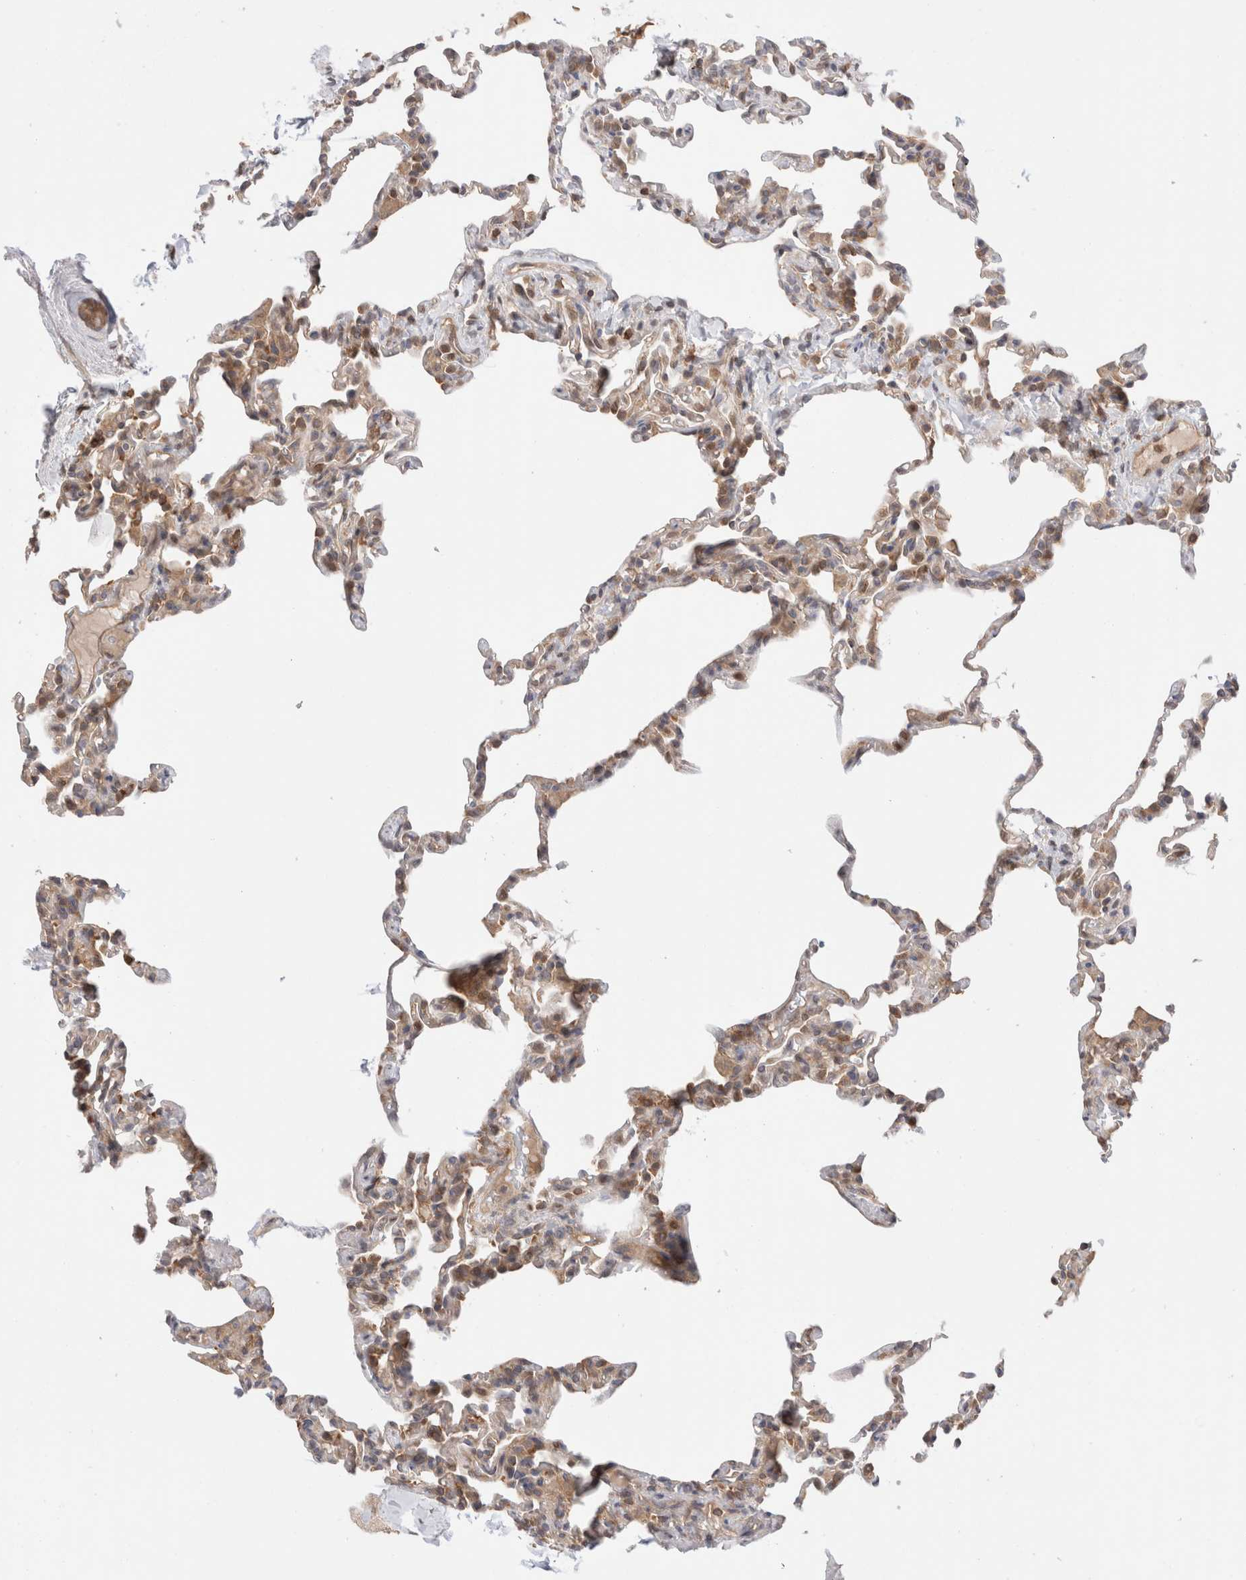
{"staining": {"intensity": "moderate", "quantity": "<25%", "location": "cytoplasmic/membranous"}, "tissue": "lung", "cell_type": "Alveolar cells", "image_type": "normal", "snomed": [{"axis": "morphology", "description": "Normal tissue, NOS"}, {"axis": "topography", "description": "Lung"}], "caption": "Normal lung displays moderate cytoplasmic/membranous staining in approximately <25% of alveolar cells, visualized by immunohistochemistry.", "gene": "NFKB1", "patient": {"sex": "male", "age": 20}}